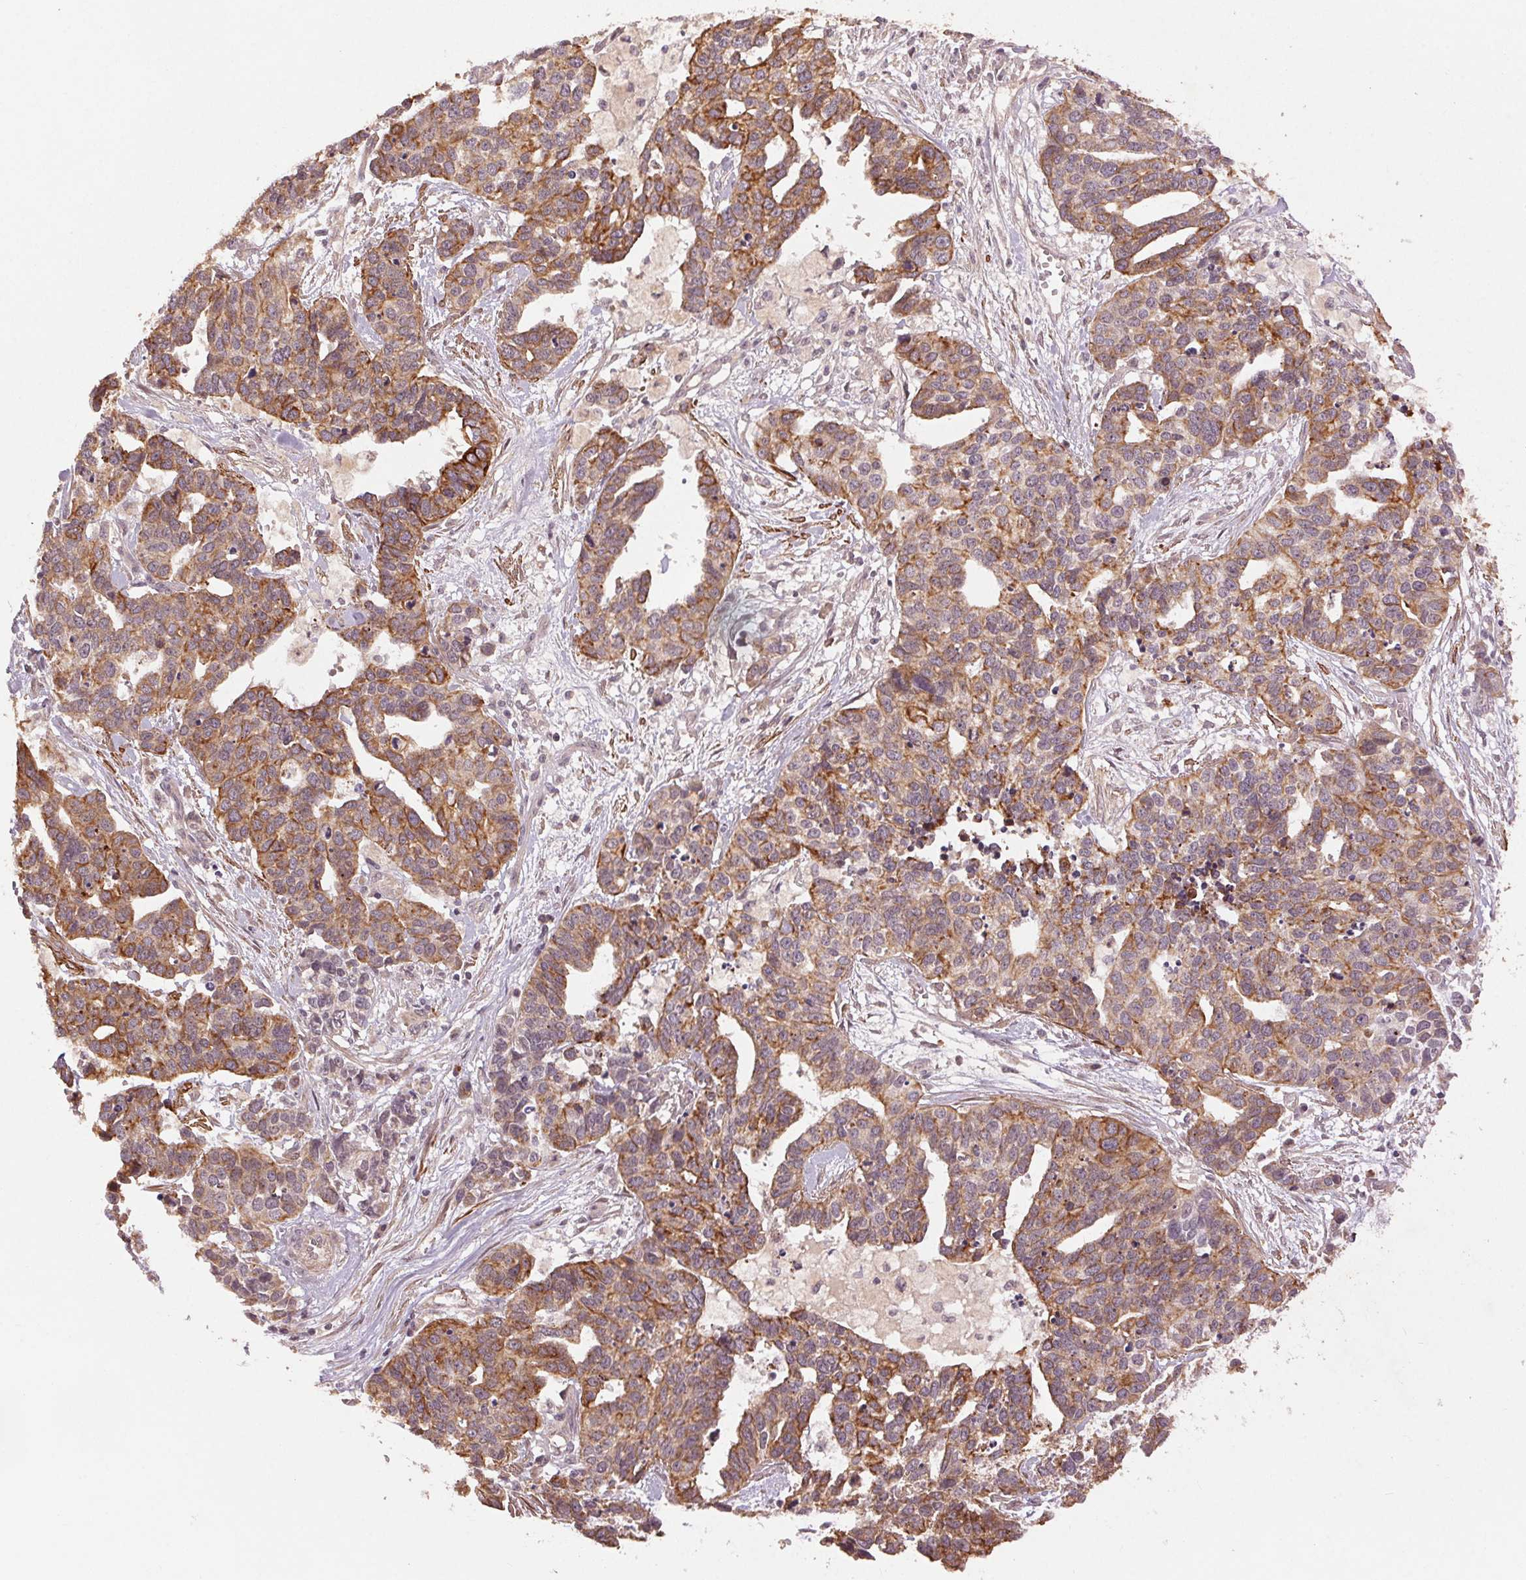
{"staining": {"intensity": "moderate", "quantity": "25%-75%", "location": "cytoplasmic/membranous"}, "tissue": "ovarian cancer", "cell_type": "Tumor cells", "image_type": "cancer", "snomed": [{"axis": "morphology", "description": "Carcinoma, endometroid"}, {"axis": "topography", "description": "Ovary"}], "caption": "This is an image of immunohistochemistry staining of ovarian endometroid carcinoma, which shows moderate staining in the cytoplasmic/membranous of tumor cells.", "gene": "SMLR1", "patient": {"sex": "female", "age": 65}}